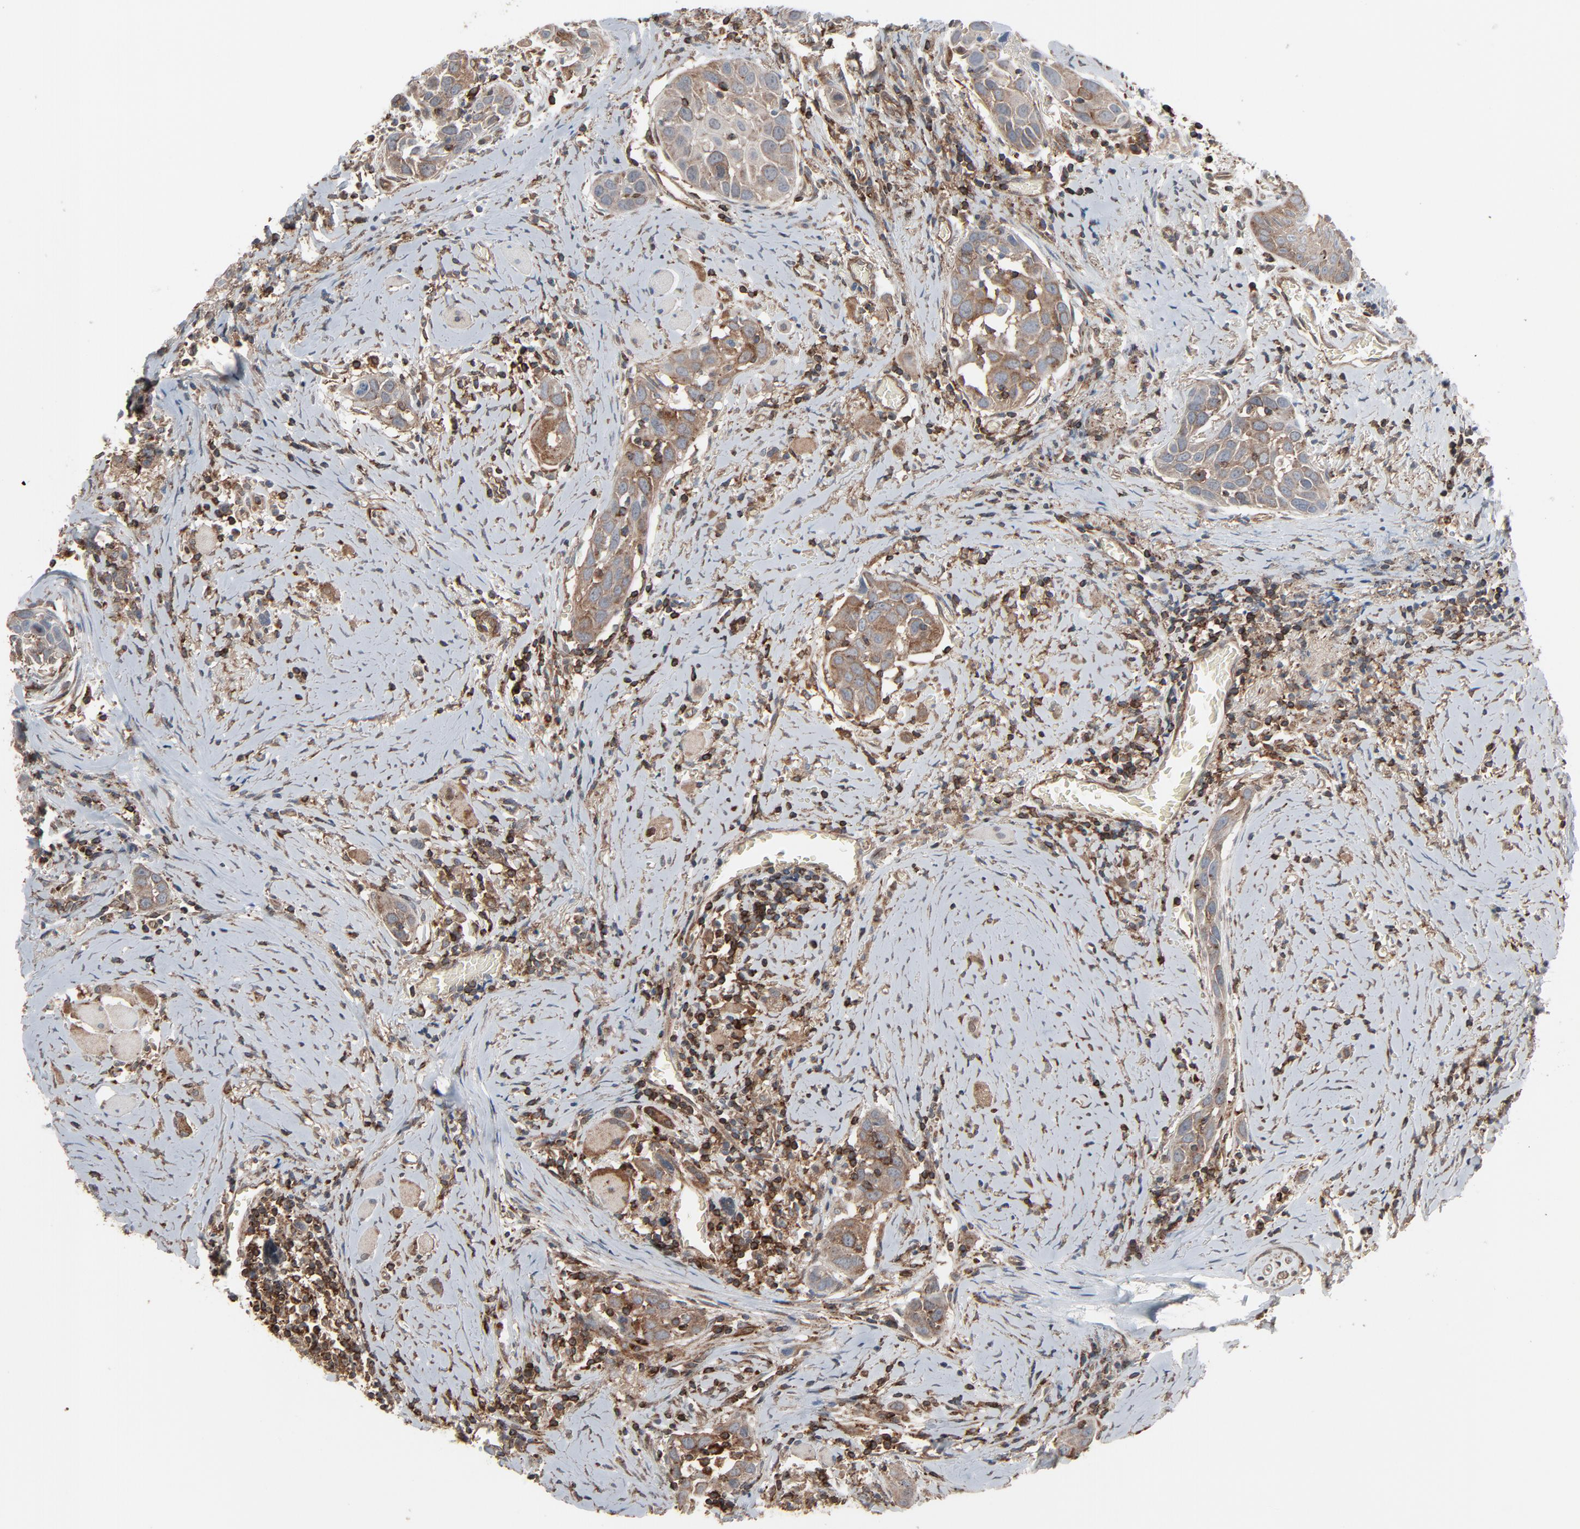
{"staining": {"intensity": "weak", "quantity": ">75%", "location": "cytoplasmic/membranous"}, "tissue": "head and neck cancer", "cell_type": "Tumor cells", "image_type": "cancer", "snomed": [{"axis": "morphology", "description": "Squamous cell carcinoma, NOS"}, {"axis": "topography", "description": "Oral tissue"}, {"axis": "topography", "description": "Head-Neck"}], "caption": "About >75% of tumor cells in head and neck cancer (squamous cell carcinoma) show weak cytoplasmic/membranous protein staining as visualized by brown immunohistochemical staining.", "gene": "OPTN", "patient": {"sex": "female", "age": 50}}